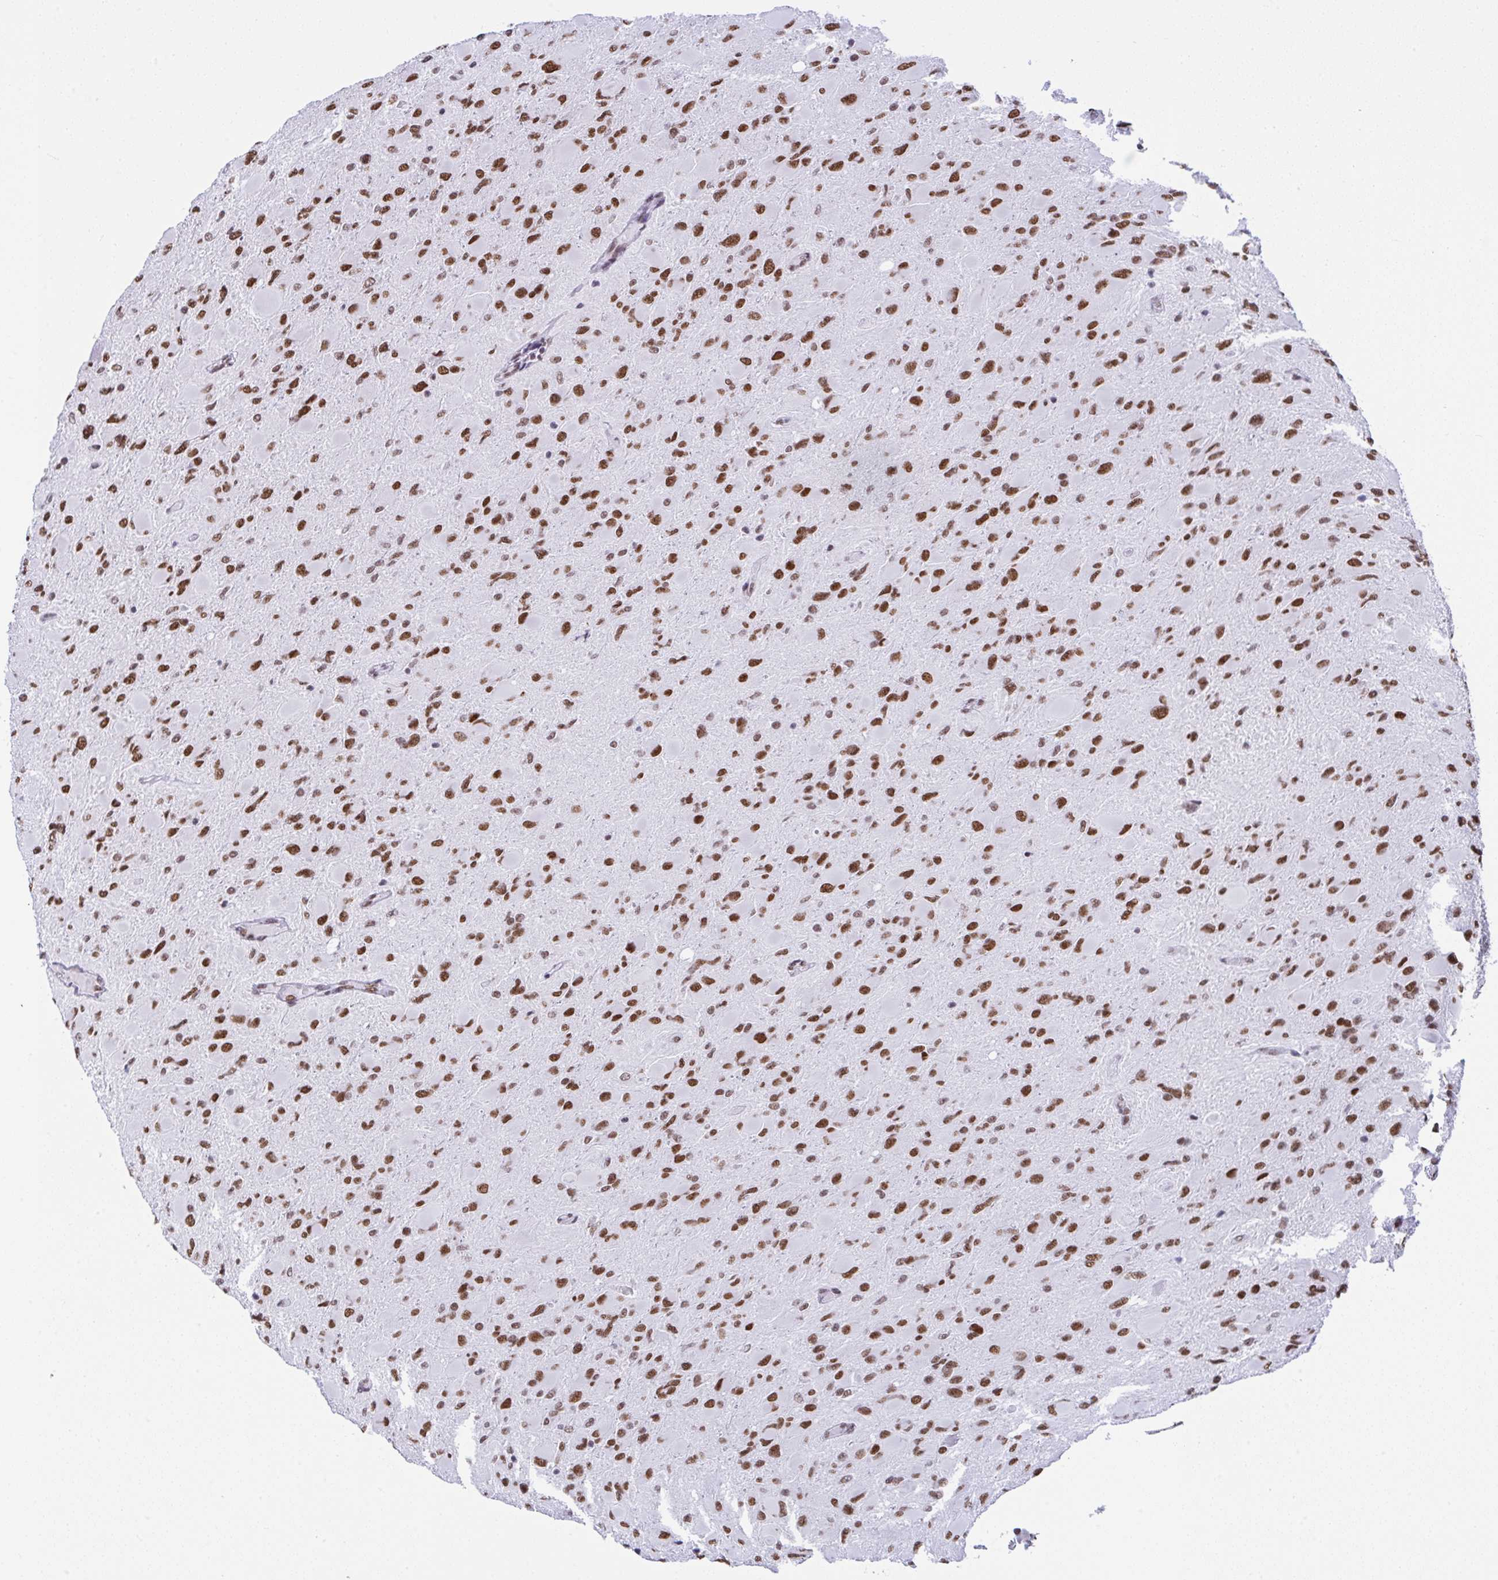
{"staining": {"intensity": "strong", "quantity": ">75%", "location": "nuclear"}, "tissue": "glioma", "cell_type": "Tumor cells", "image_type": "cancer", "snomed": [{"axis": "morphology", "description": "Glioma, malignant, High grade"}, {"axis": "topography", "description": "Cerebral cortex"}], "caption": "Immunohistochemical staining of glioma displays high levels of strong nuclear protein staining in about >75% of tumor cells. The protein of interest is stained brown, and the nuclei are stained in blue (DAB (3,3'-diaminobenzidine) IHC with brightfield microscopy, high magnification).", "gene": "DDX52", "patient": {"sex": "female", "age": 36}}